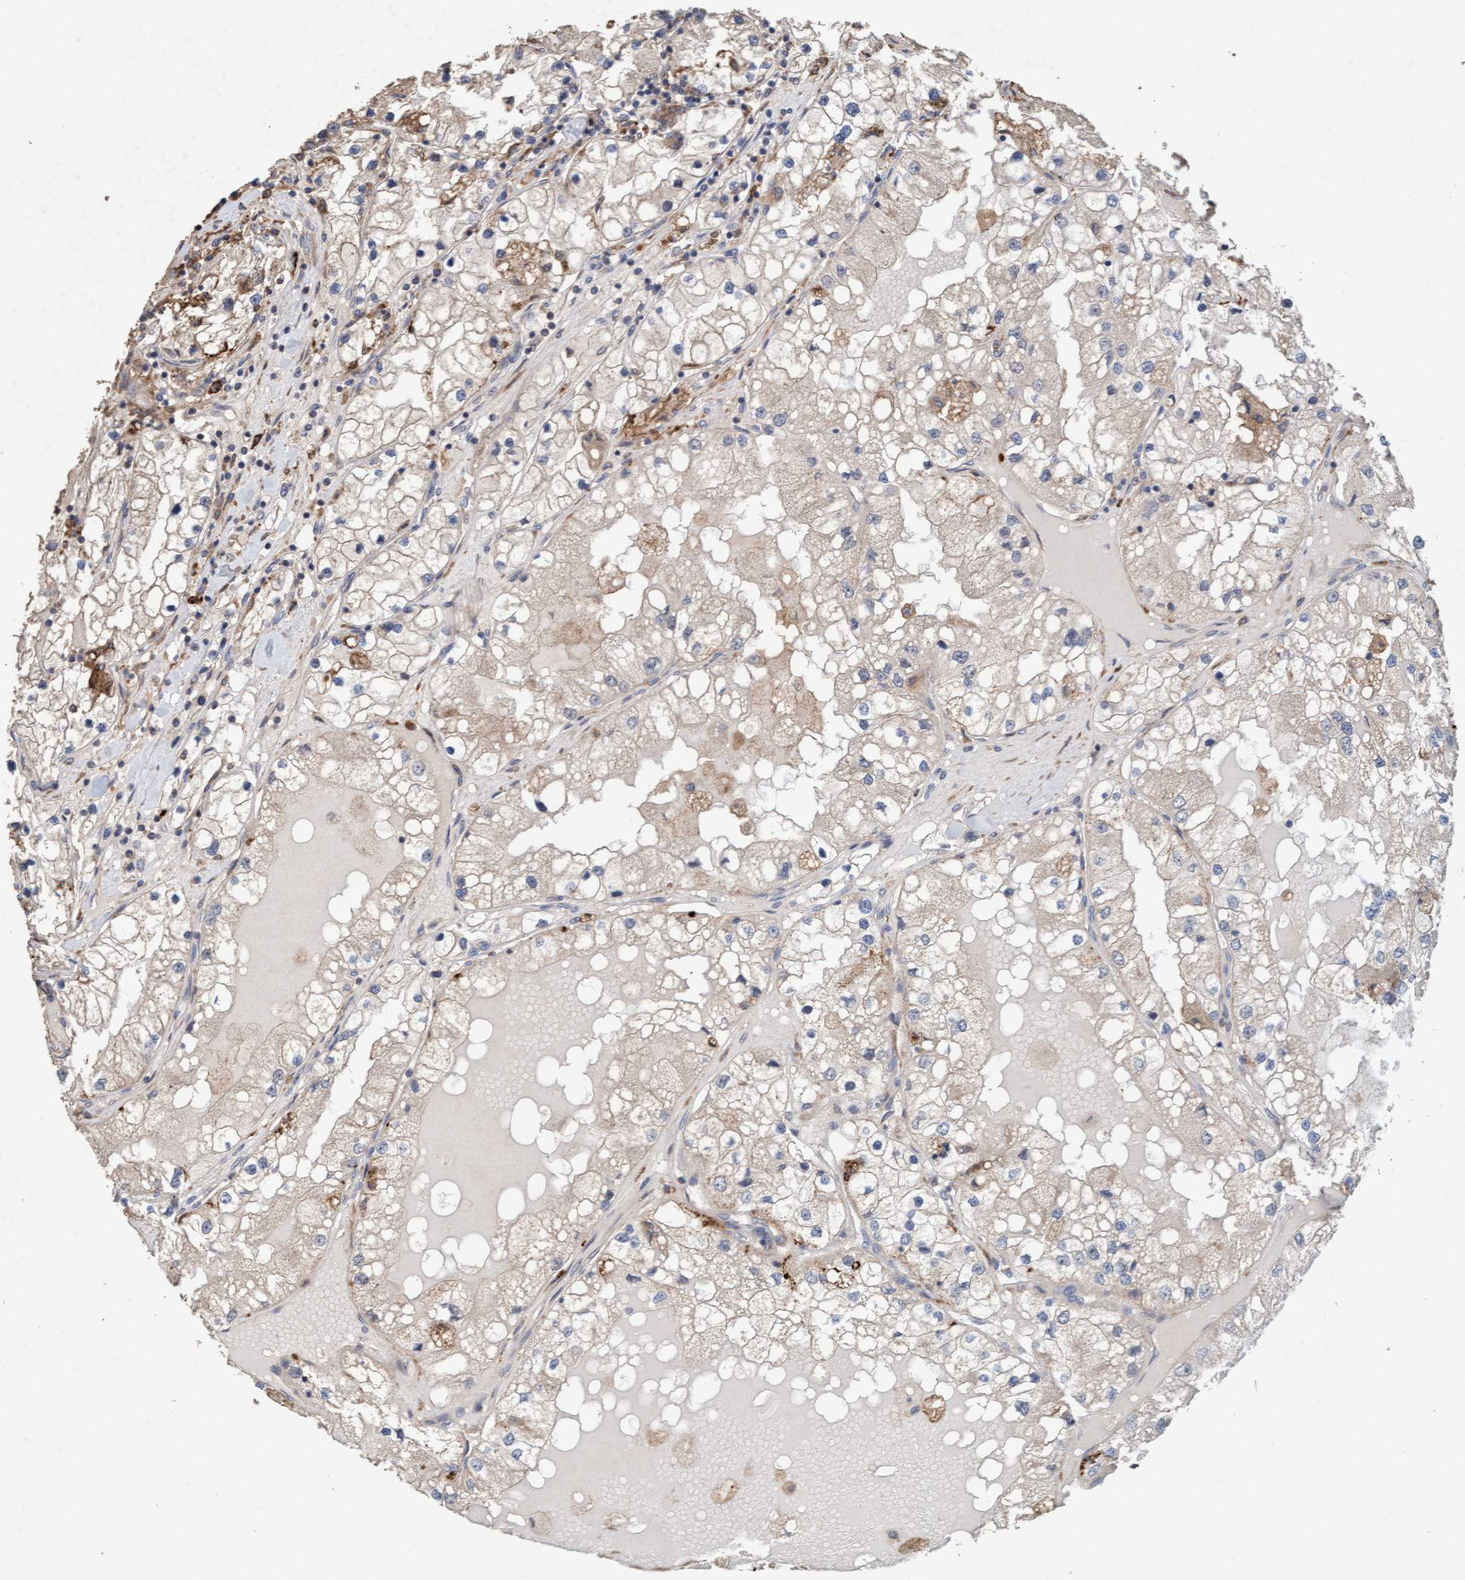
{"staining": {"intensity": "weak", "quantity": "<25%", "location": "cytoplasmic/membranous"}, "tissue": "renal cancer", "cell_type": "Tumor cells", "image_type": "cancer", "snomed": [{"axis": "morphology", "description": "Adenocarcinoma, NOS"}, {"axis": "topography", "description": "Kidney"}], "caption": "Protein analysis of renal cancer reveals no significant positivity in tumor cells.", "gene": "LONRF1", "patient": {"sex": "male", "age": 68}}